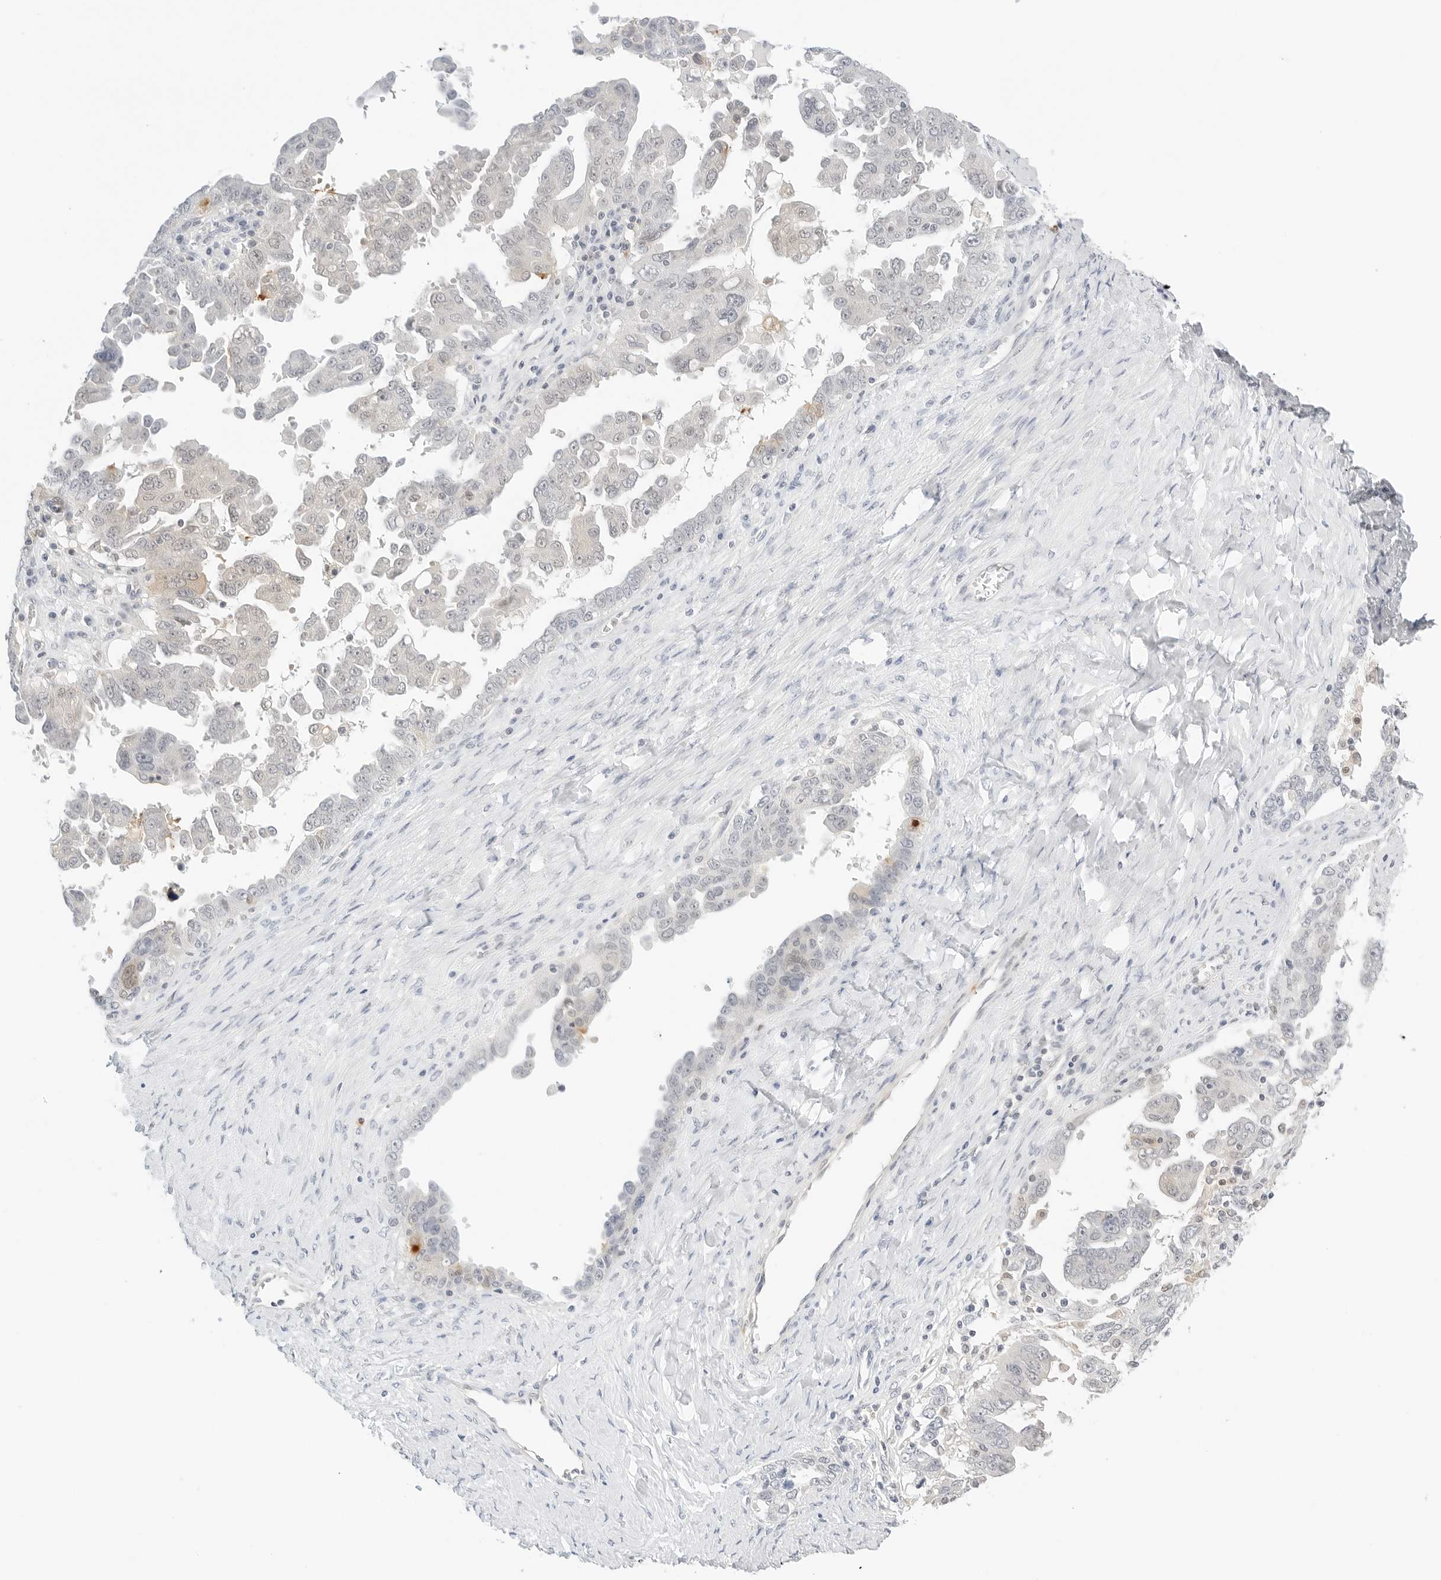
{"staining": {"intensity": "weak", "quantity": "<25%", "location": "cytoplasmic/membranous"}, "tissue": "ovarian cancer", "cell_type": "Tumor cells", "image_type": "cancer", "snomed": [{"axis": "morphology", "description": "Carcinoma, endometroid"}, {"axis": "topography", "description": "Ovary"}], "caption": "There is no significant expression in tumor cells of ovarian endometroid carcinoma.", "gene": "TEKT2", "patient": {"sex": "female", "age": 62}}